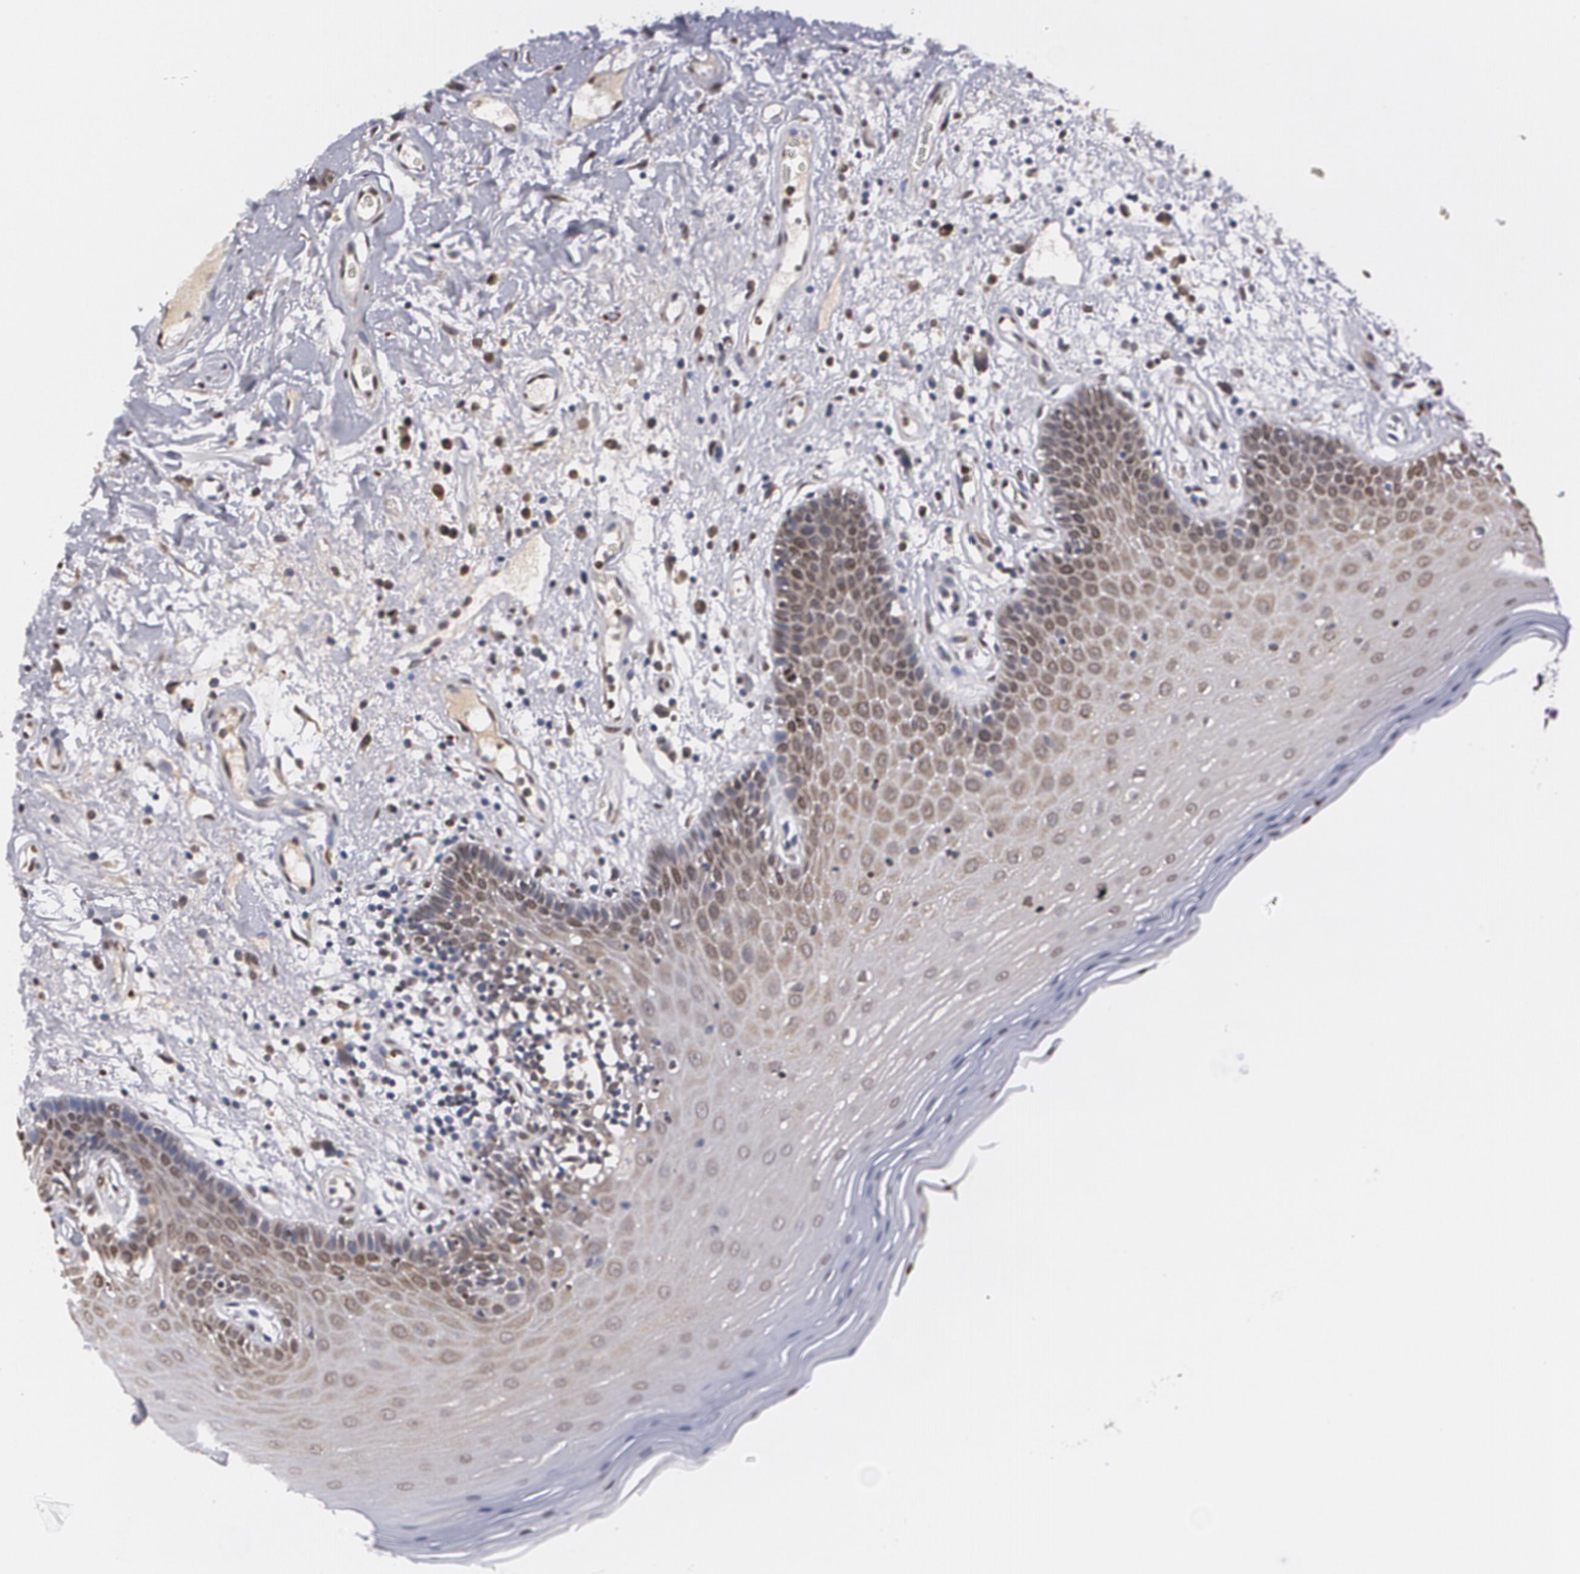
{"staining": {"intensity": "moderate", "quantity": "25%-75%", "location": "cytoplasmic/membranous,nuclear"}, "tissue": "oral mucosa", "cell_type": "Squamous epithelial cells", "image_type": "normal", "snomed": [{"axis": "morphology", "description": "Normal tissue, NOS"}, {"axis": "morphology", "description": "Squamous cell carcinoma, NOS"}, {"axis": "topography", "description": "Skeletal muscle"}, {"axis": "topography", "description": "Oral tissue"}, {"axis": "topography", "description": "Head-Neck"}], "caption": "This photomicrograph shows benign oral mucosa stained with immunohistochemistry (IHC) to label a protein in brown. The cytoplasmic/membranous,nuclear of squamous epithelial cells show moderate positivity for the protein. Nuclei are counter-stained blue.", "gene": "MVP", "patient": {"sex": "male", "age": 71}}